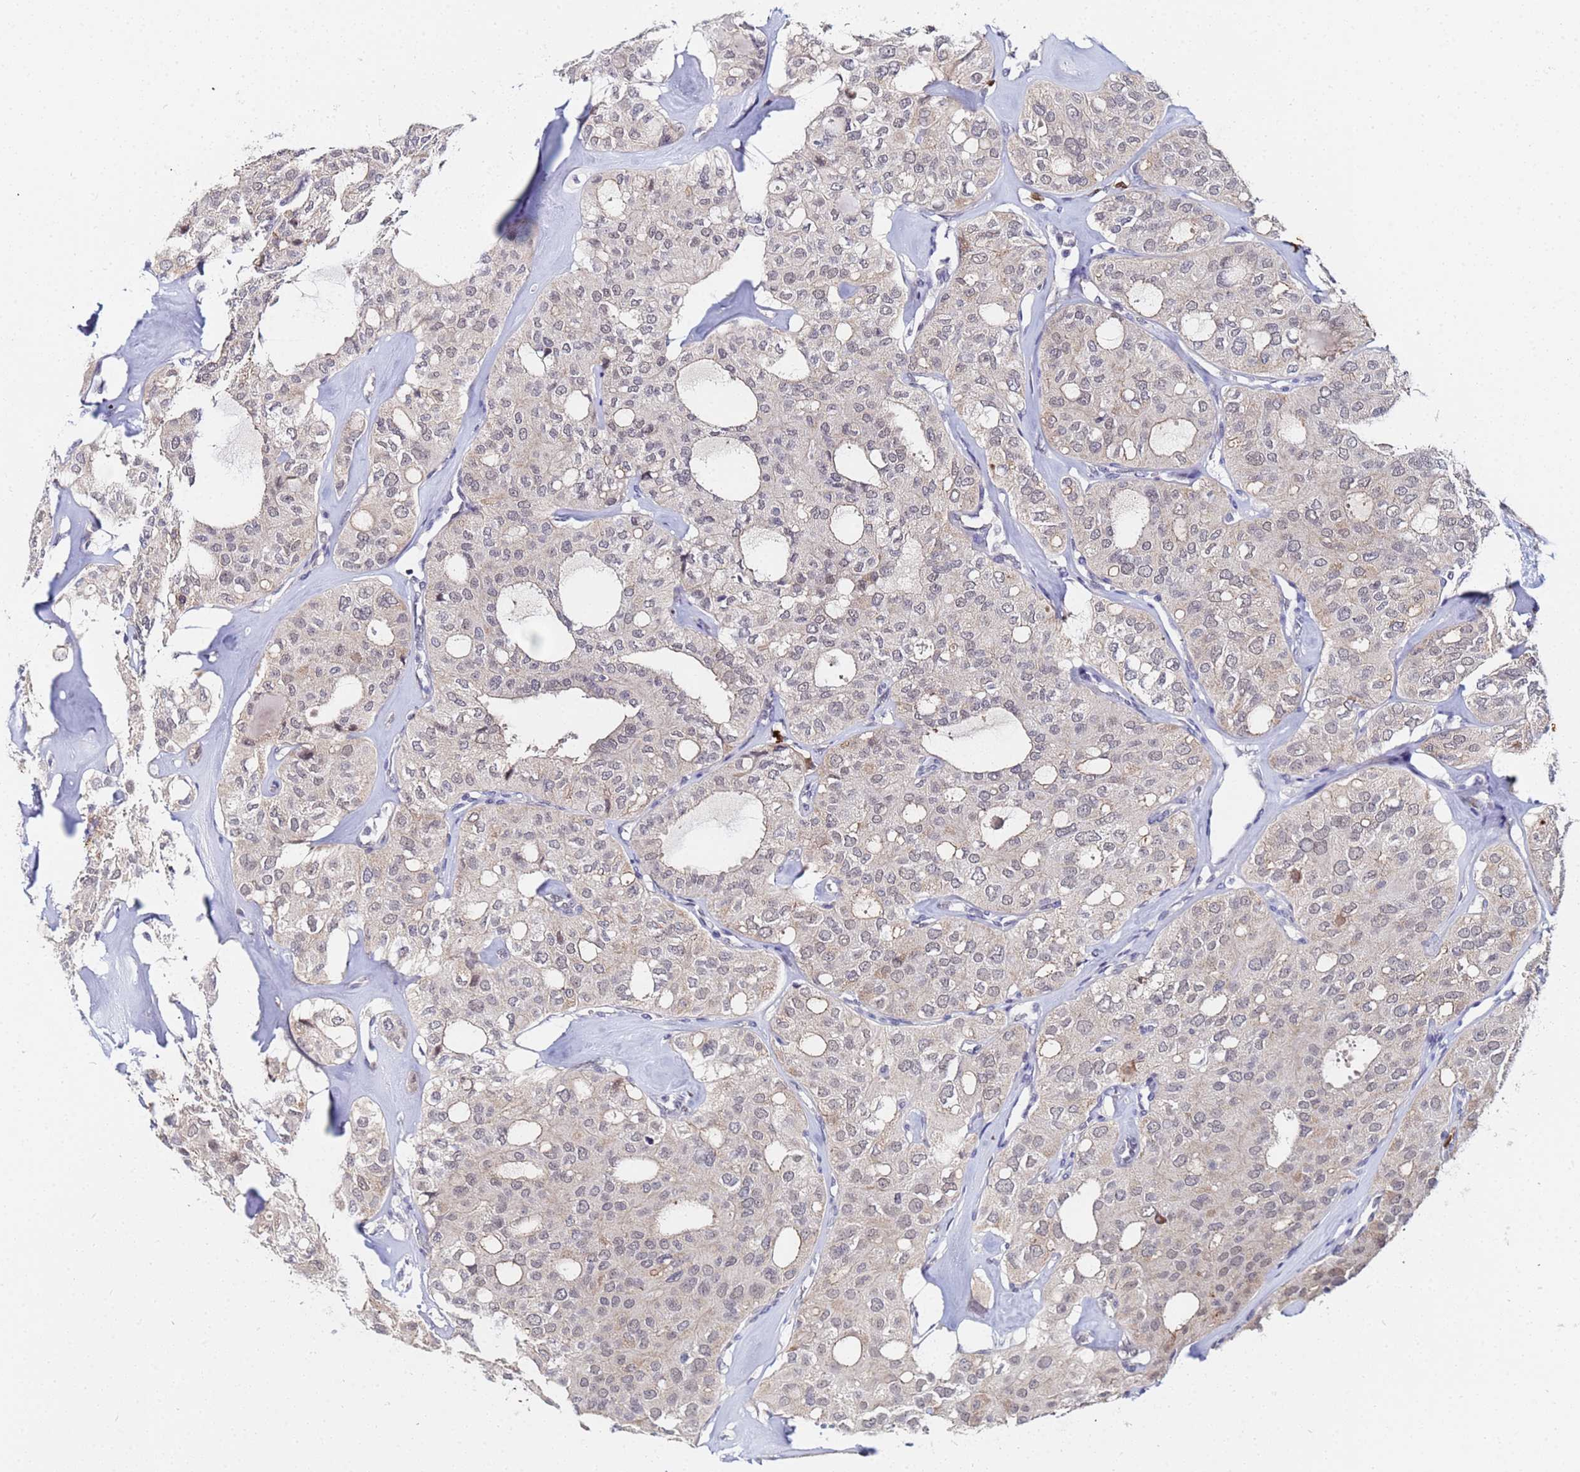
{"staining": {"intensity": "negative", "quantity": "none", "location": "none"}, "tissue": "thyroid cancer", "cell_type": "Tumor cells", "image_type": "cancer", "snomed": [{"axis": "morphology", "description": "Follicular adenoma carcinoma, NOS"}, {"axis": "topography", "description": "Thyroid gland"}], "caption": "High power microscopy micrograph of an immunohistochemistry (IHC) micrograph of thyroid follicular adenoma carcinoma, revealing no significant positivity in tumor cells.", "gene": "MTCL1", "patient": {"sex": "male", "age": 75}}